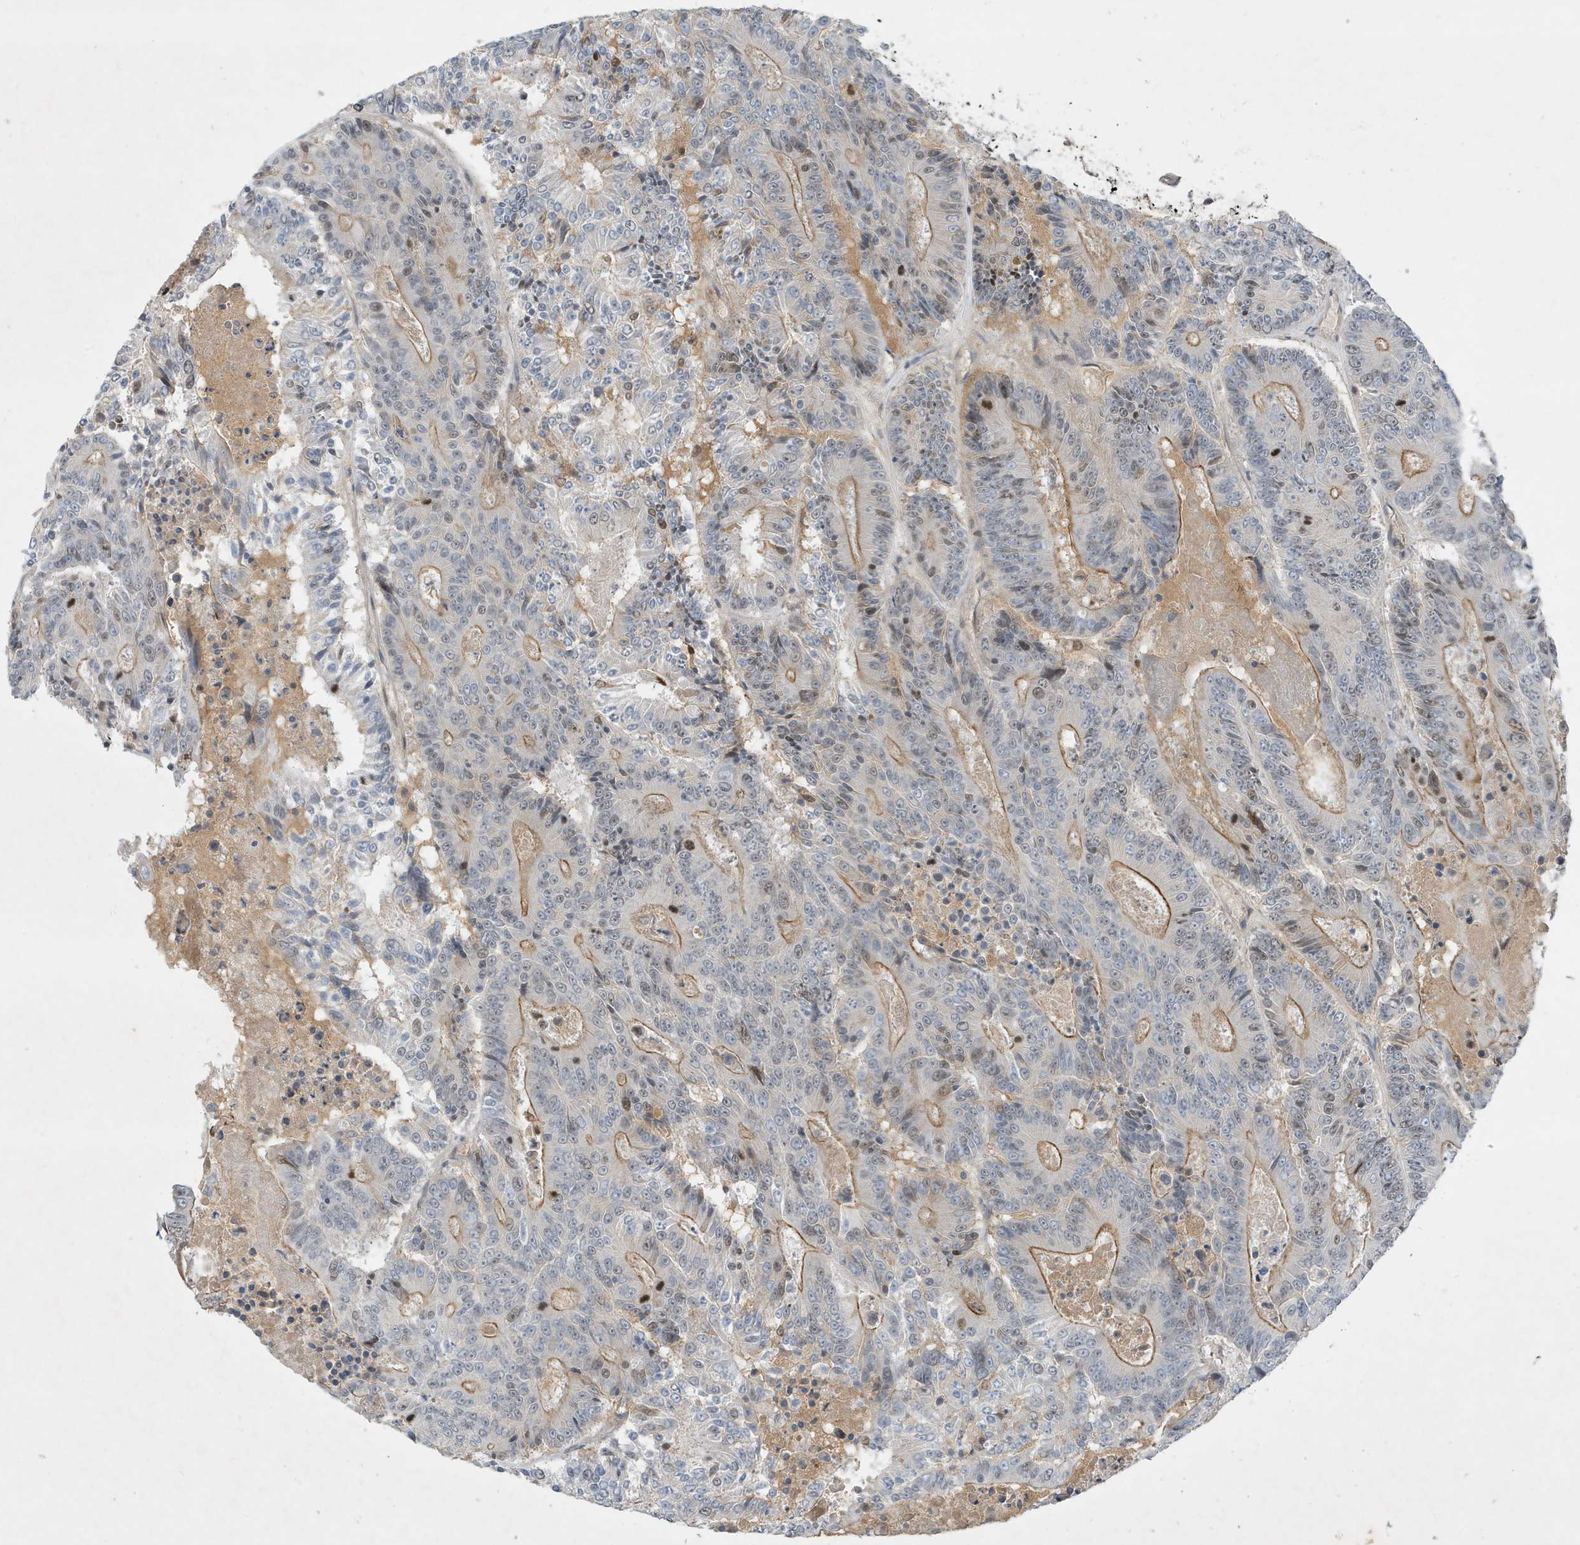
{"staining": {"intensity": "moderate", "quantity": "25%-75%", "location": "cytoplasmic/membranous"}, "tissue": "colorectal cancer", "cell_type": "Tumor cells", "image_type": "cancer", "snomed": [{"axis": "morphology", "description": "Adenocarcinoma, NOS"}, {"axis": "topography", "description": "Colon"}], "caption": "Colorectal cancer stained with immunohistochemistry (IHC) exhibits moderate cytoplasmic/membranous staining in about 25%-75% of tumor cells.", "gene": "MAST3", "patient": {"sex": "male", "age": 83}}